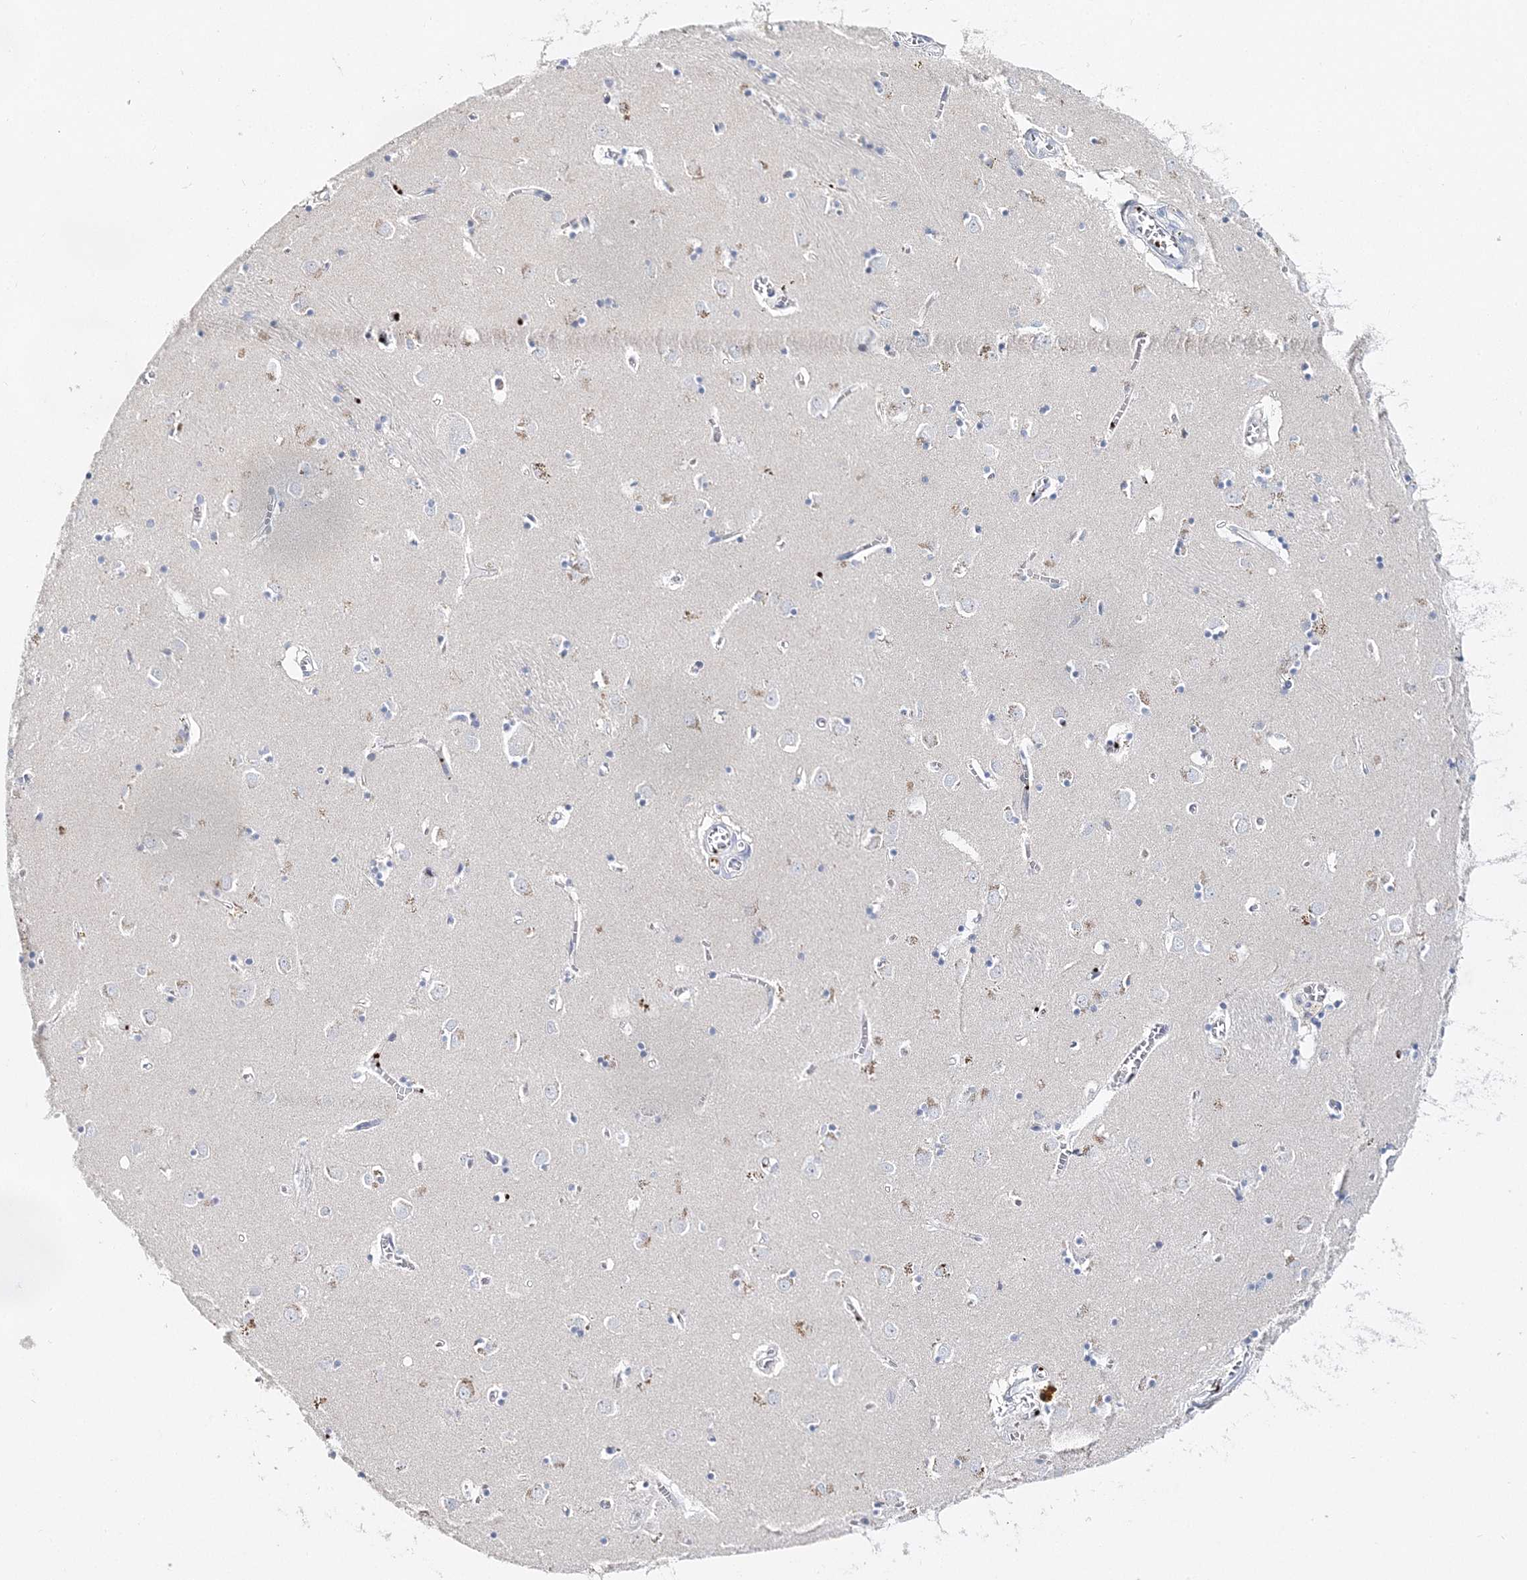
{"staining": {"intensity": "negative", "quantity": "none", "location": "none"}, "tissue": "caudate", "cell_type": "Glial cells", "image_type": "normal", "snomed": [{"axis": "morphology", "description": "Normal tissue, NOS"}, {"axis": "topography", "description": "Lateral ventricle wall"}], "caption": "Human caudate stained for a protein using immunohistochemistry (IHC) shows no staining in glial cells.", "gene": "MYOZ2", "patient": {"sex": "male", "age": 70}}